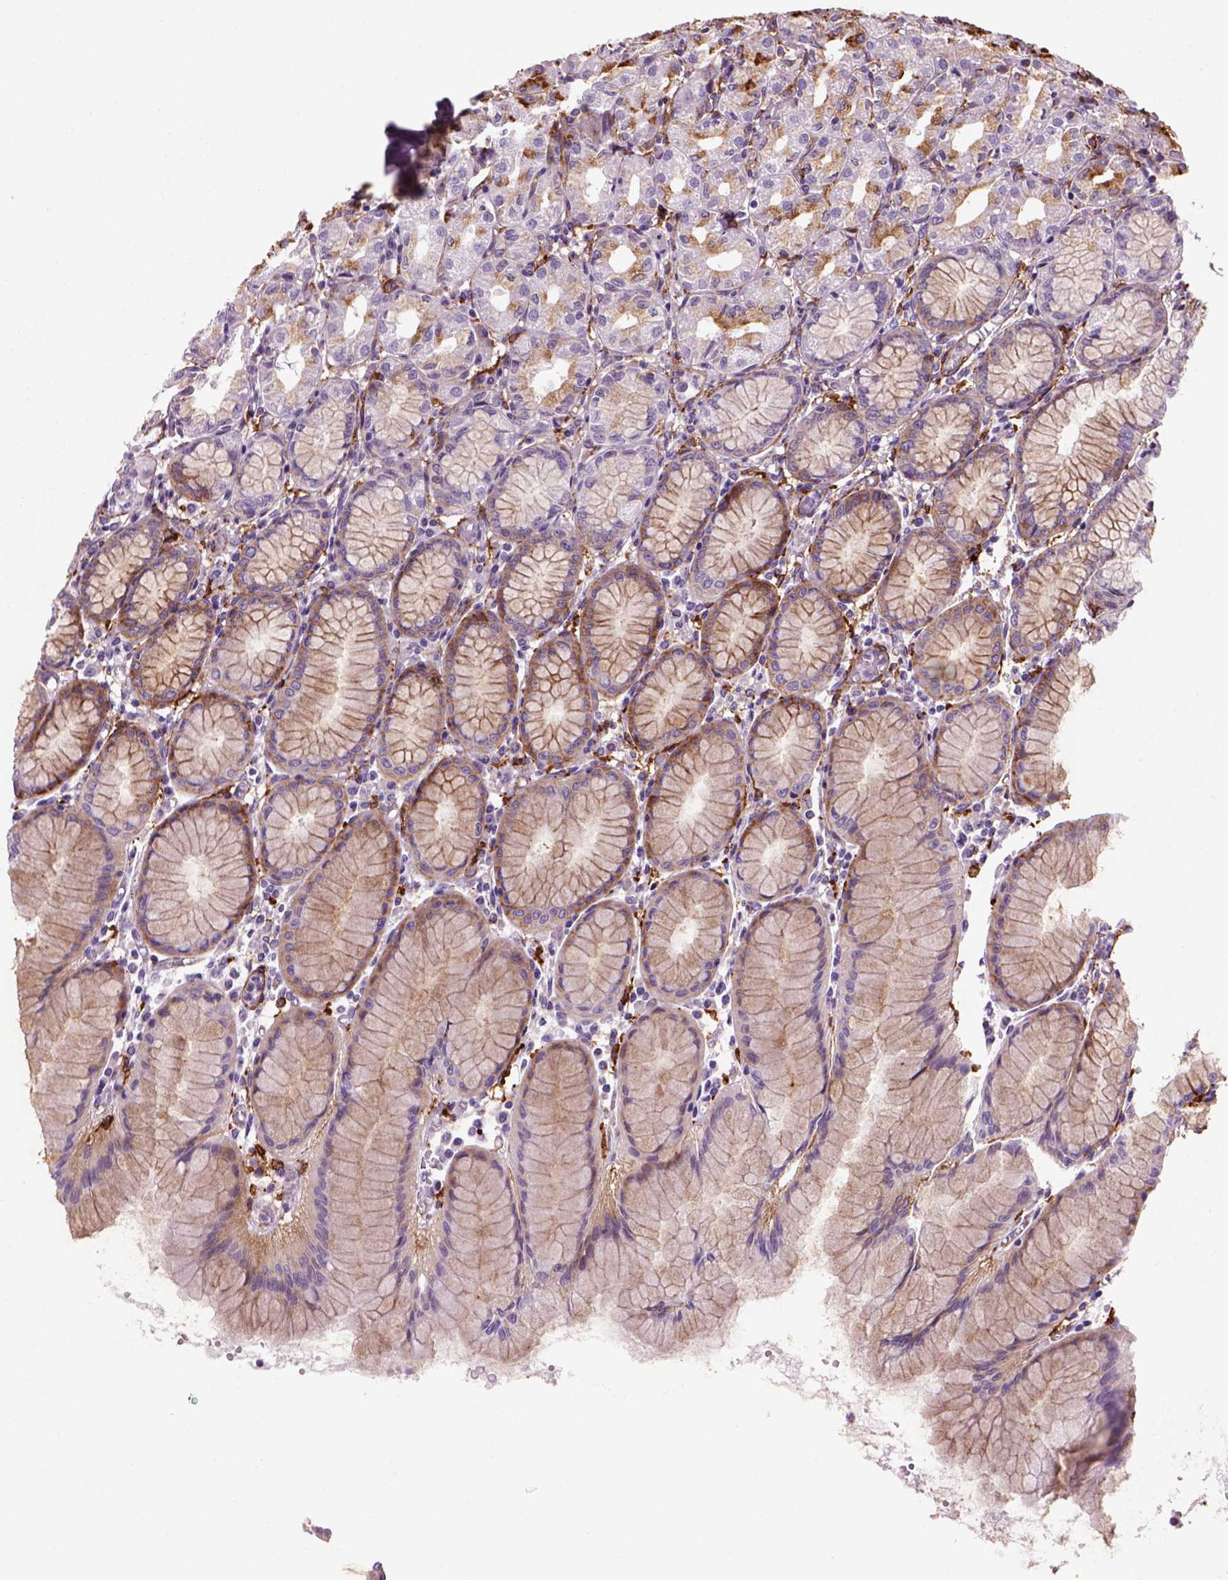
{"staining": {"intensity": "moderate", "quantity": ">75%", "location": "cytoplasmic/membranous"}, "tissue": "stomach", "cell_type": "Glandular cells", "image_type": "normal", "snomed": [{"axis": "morphology", "description": "Normal tissue, NOS"}, {"axis": "topography", "description": "Stomach"}], "caption": "Stomach stained with DAB immunohistochemistry (IHC) displays medium levels of moderate cytoplasmic/membranous positivity in approximately >75% of glandular cells. (brown staining indicates protein expression, while blue staining denotes nuclei).", "gene": "MARCKS", "patient": {"sex": "female", "age": 57}}